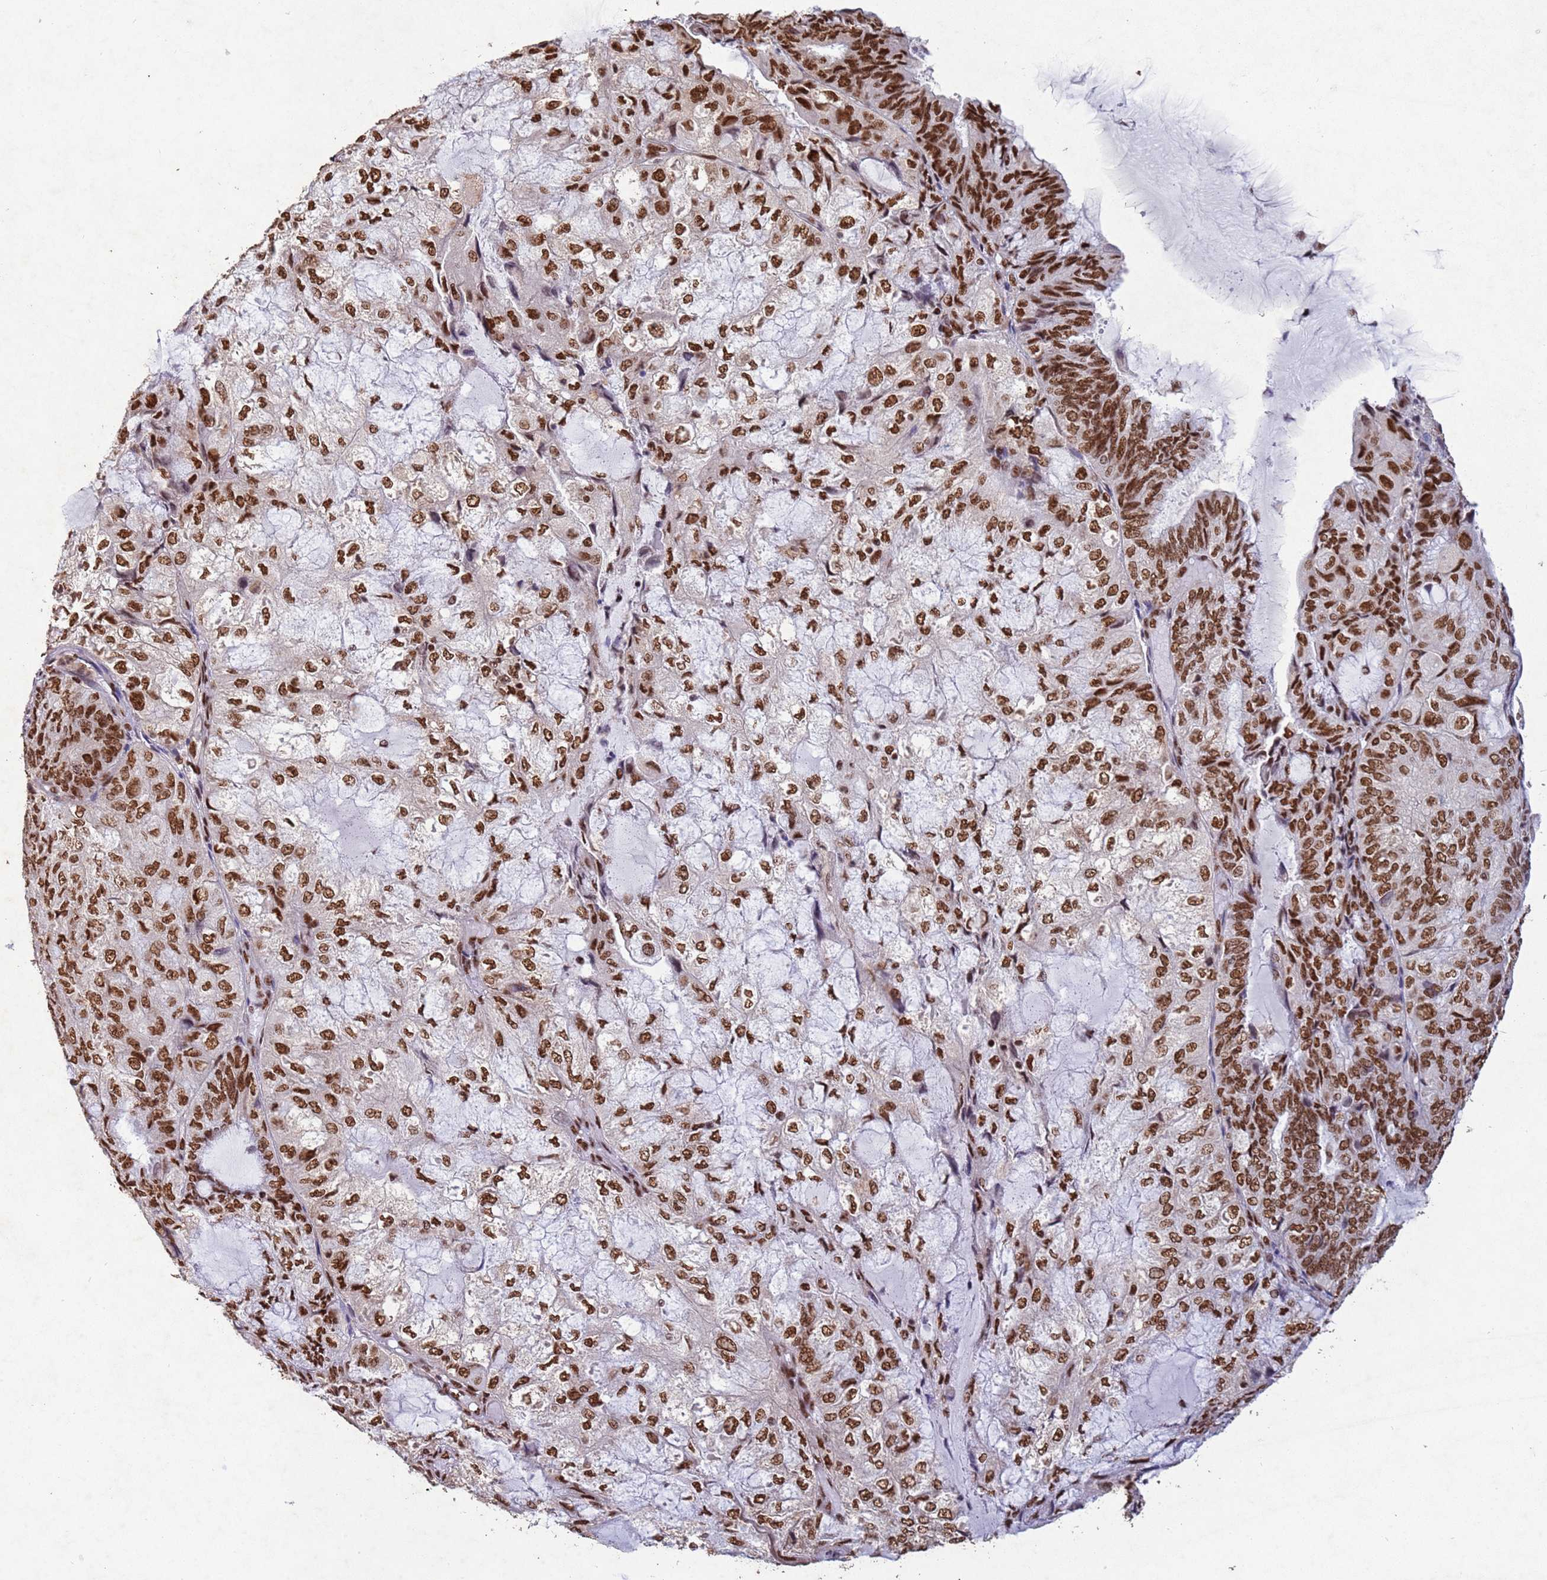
{"staining": {"intensity": "strong", "quantity": ">75%", "location": "nuclear"}, "tissue": "endometrial cancer", "cell_type": "Tumor cells", "image_type": "cancer", "snomed": [{"axis": "morphology", "description": "Adenocarcinoma, NOS"}, {"axis": "topography", "description": "Endometrium"}], "caption": "Immunohistochemistry of adenocarcinoma (endometrial) exhibits high levels of strong nuclear staining in approximately >75% of tumor cells.", "gene": "ESF1", "patient": {"sex": "female", "age": 81}}